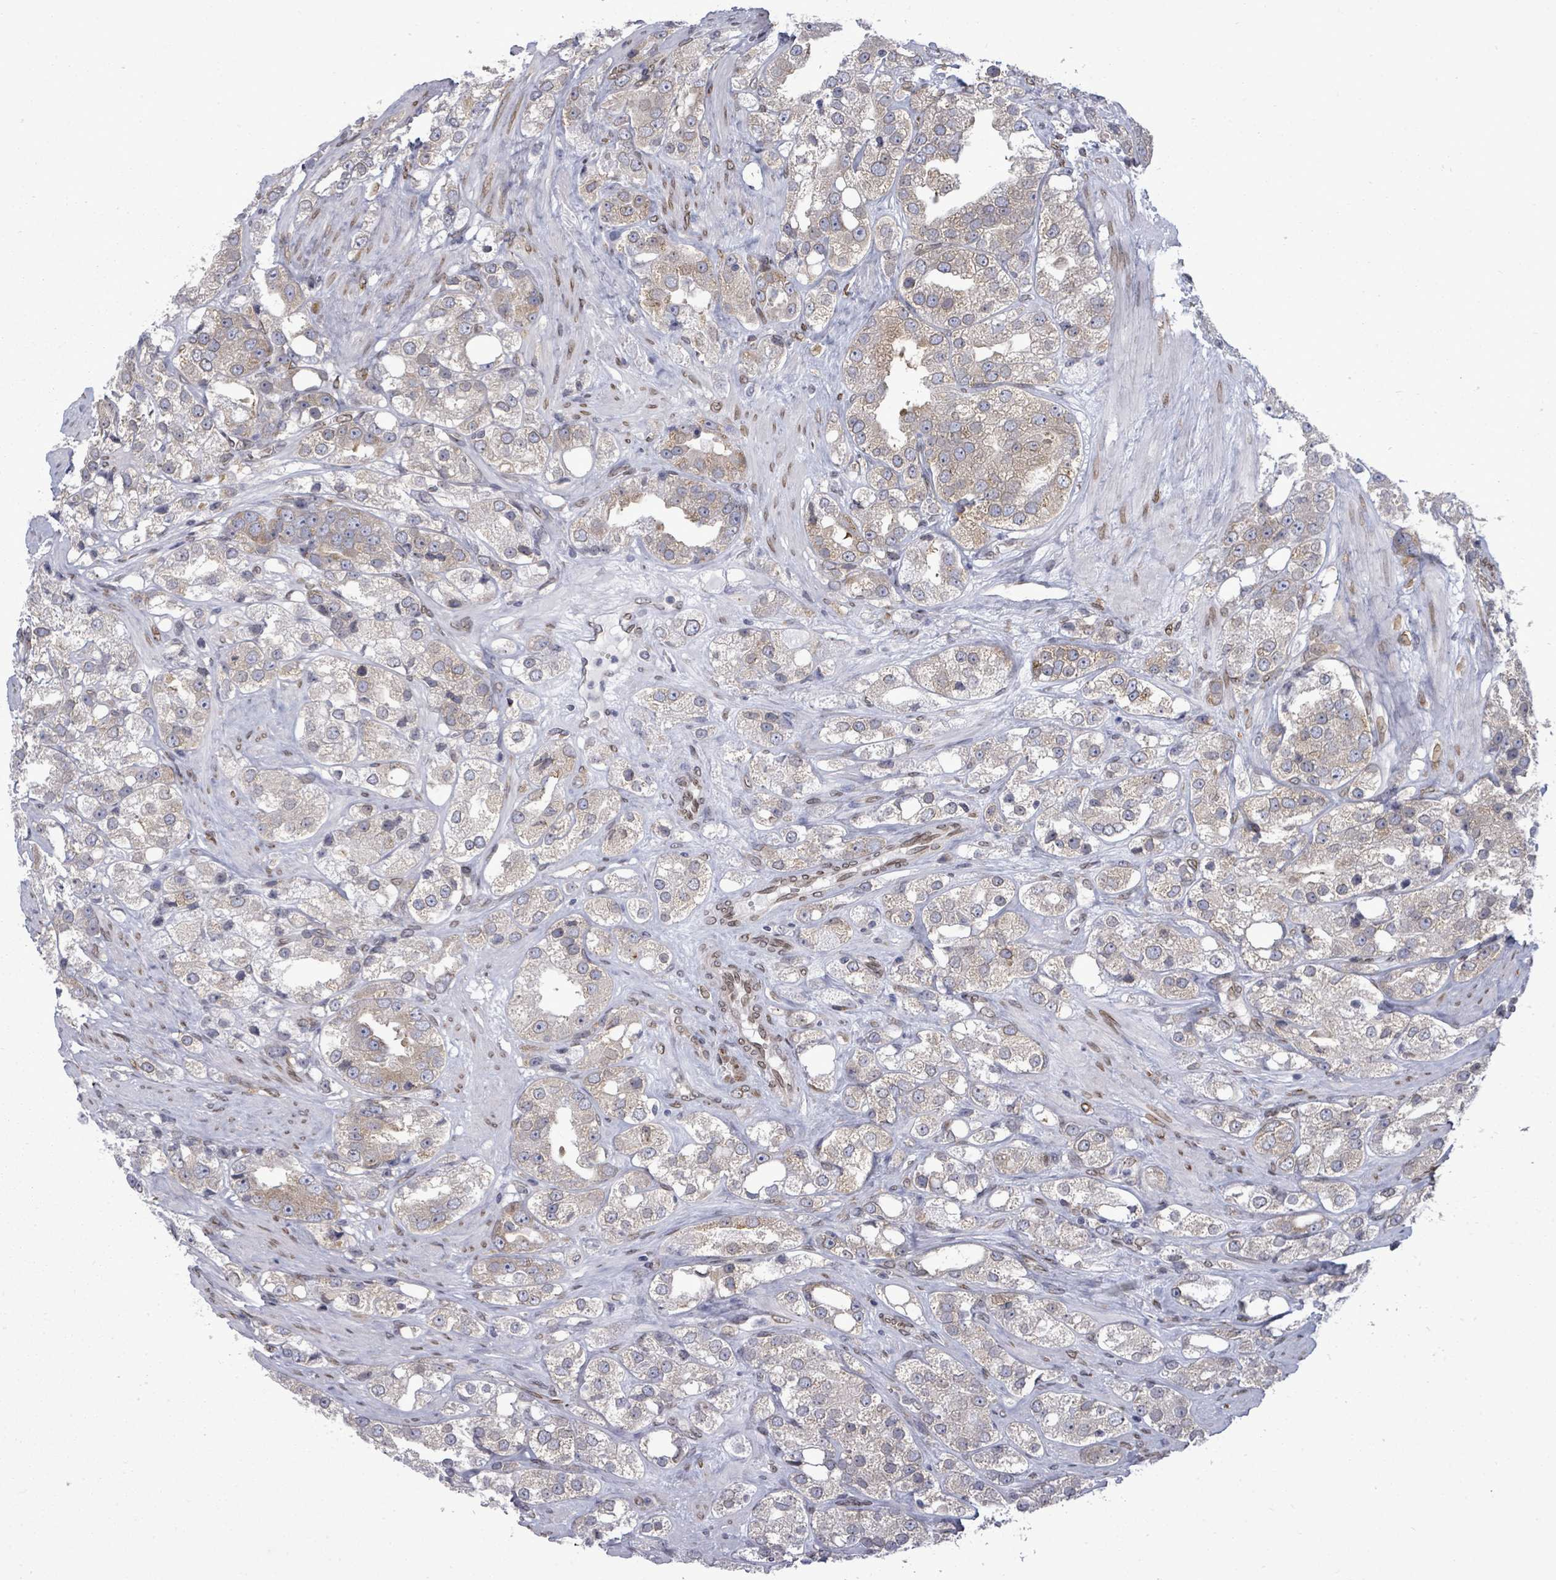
{"staining": {"intensity": "weak", "quantity": "25%-75%", "location": "cytoplasmic/membranous"}, "tissue": "prostate cancer", "cell_type": "Tumor cells", "image_type": "cancer", "snomed": [{"axis": "morphology", "description": "Adenocarcinoma, NOS"}, {"axis": "topography", "description": "Prostate"}], "caption": "Immunohistochemical staining of adenocarcinoma (prostate) shows low levels of weak cytoplasmic/membranous protein staining in about 25%-75% of tumor cells.", "gene": "ARFGAP1", "patient": {"sex": "male", "age": 79}}